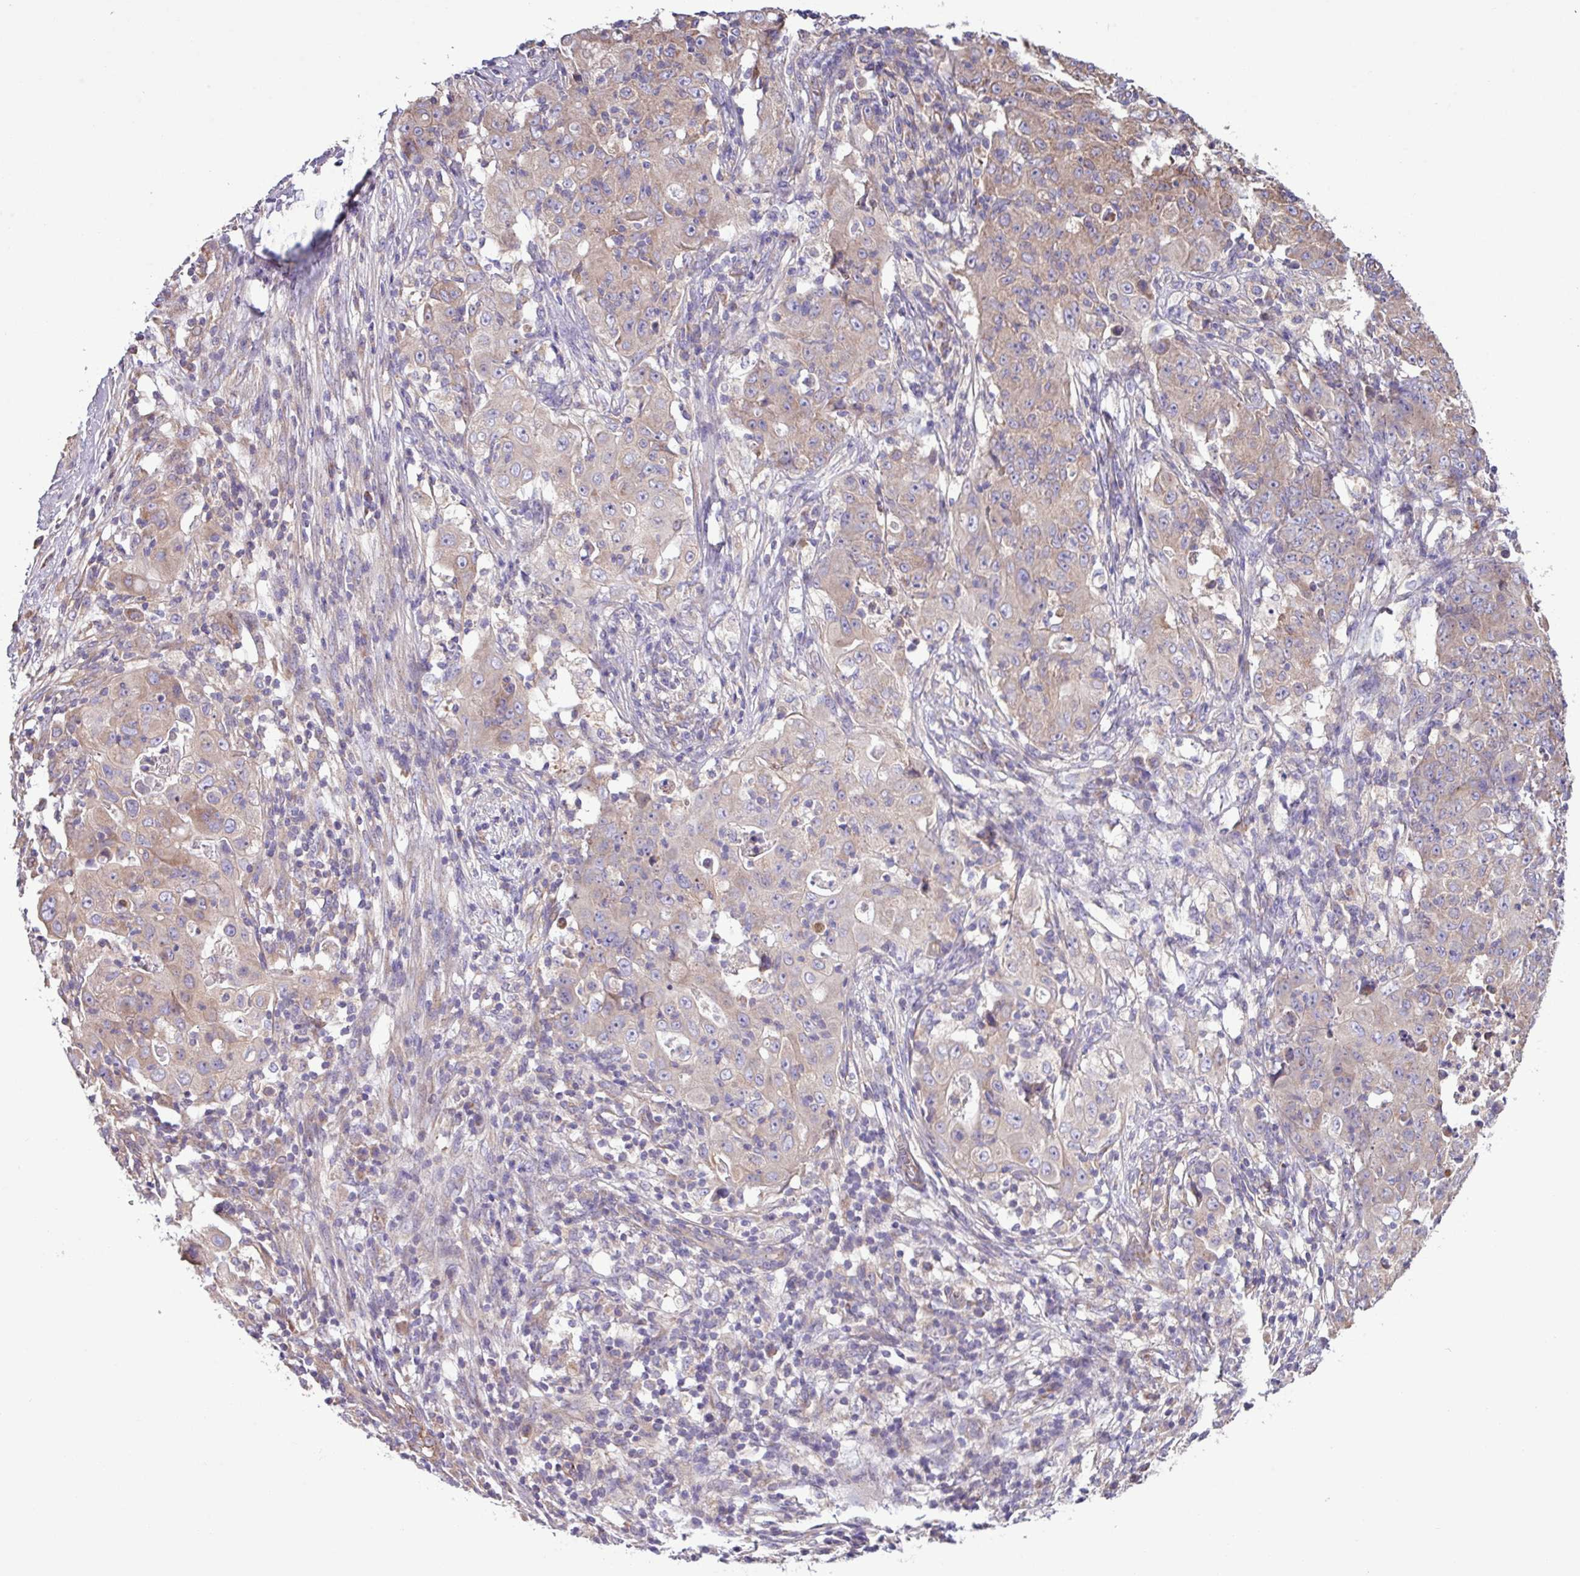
{"staining": {"intensity": "weak", "quantity": "25%-75%", "location": "cytoplasmic/membranous"}, "tissue": "ovarian cancer", "cell_type": "Tumor cells", "image_type": "cancer", "snomed": [{"axis": "morphology", "description": "Carcinoma, endometroid"}, {"axis": "topography", "description": "Ovary"}], "caption": "Immunohistochemistry (IHC) of human ovarian cancer (endometroid carcinoma) reveals low levels of weak cytoplasmic/membranous expression in about 25%-75% of tumor cells. (DAB (3,3'-diaminobenzidine) IHC, brown staining for protein, blue staining for nuclei).", "gene": "PPM1J", "patient": {"sex": "female", "age": 42}}